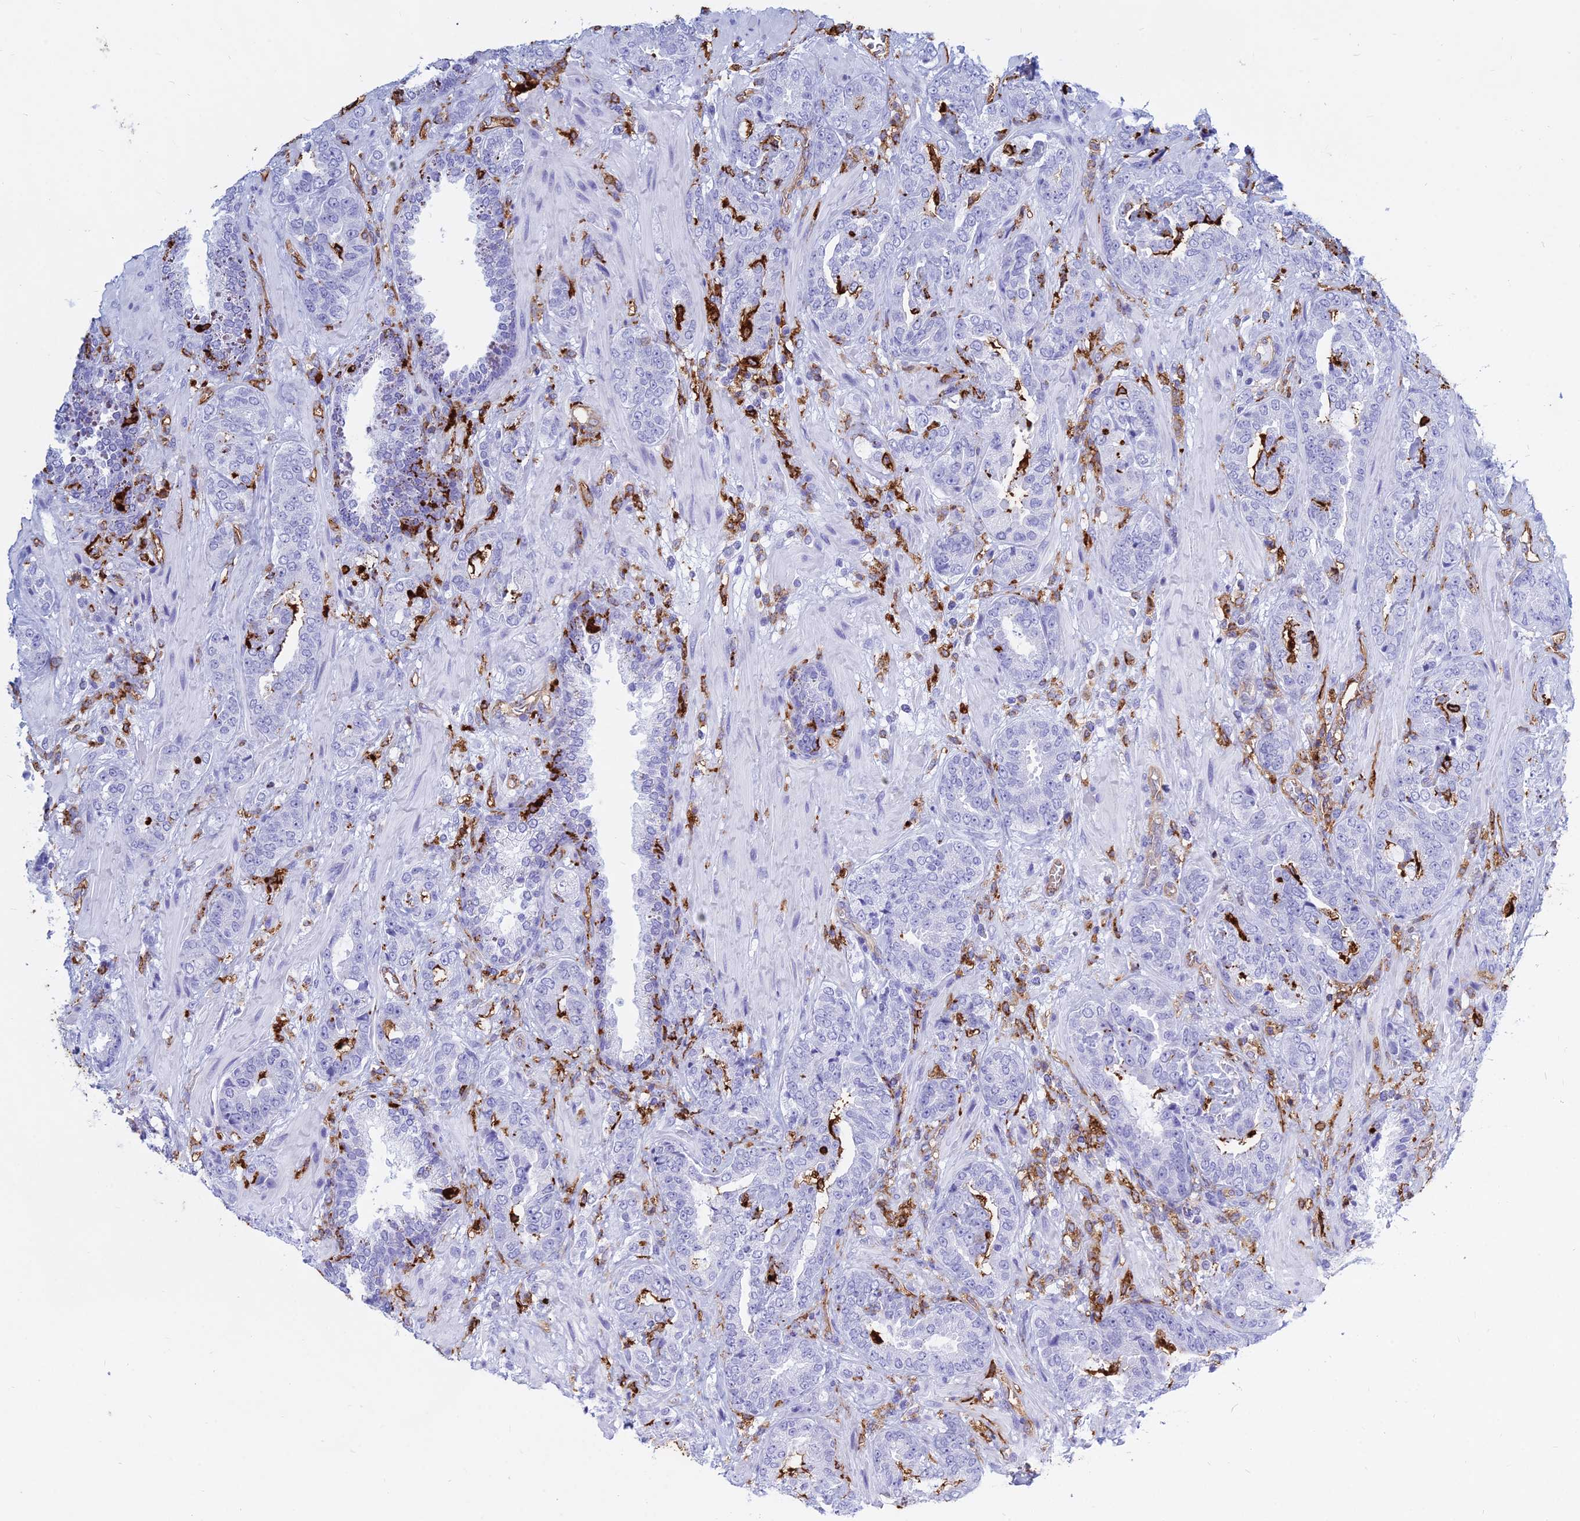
{"staining": {"intensity": "negative", "quantity": "none", "location": "none"}, "tissue": "prostate cancer", "cell_type": "Tumor cells", "image_type": "cancer", "snomed": [{"axis": "morphology", "description": "Adenocarcinoma, High grade"}, {"axis": "topography", "description": "Prostate"}], "caption": "Image shows no significant protein positivity in tumor cells of prostate cancer (adenocarcinoma (high-grade)).", "gene": "HLA-DRB1", "patient": {"sex": "male", "age": 71}}